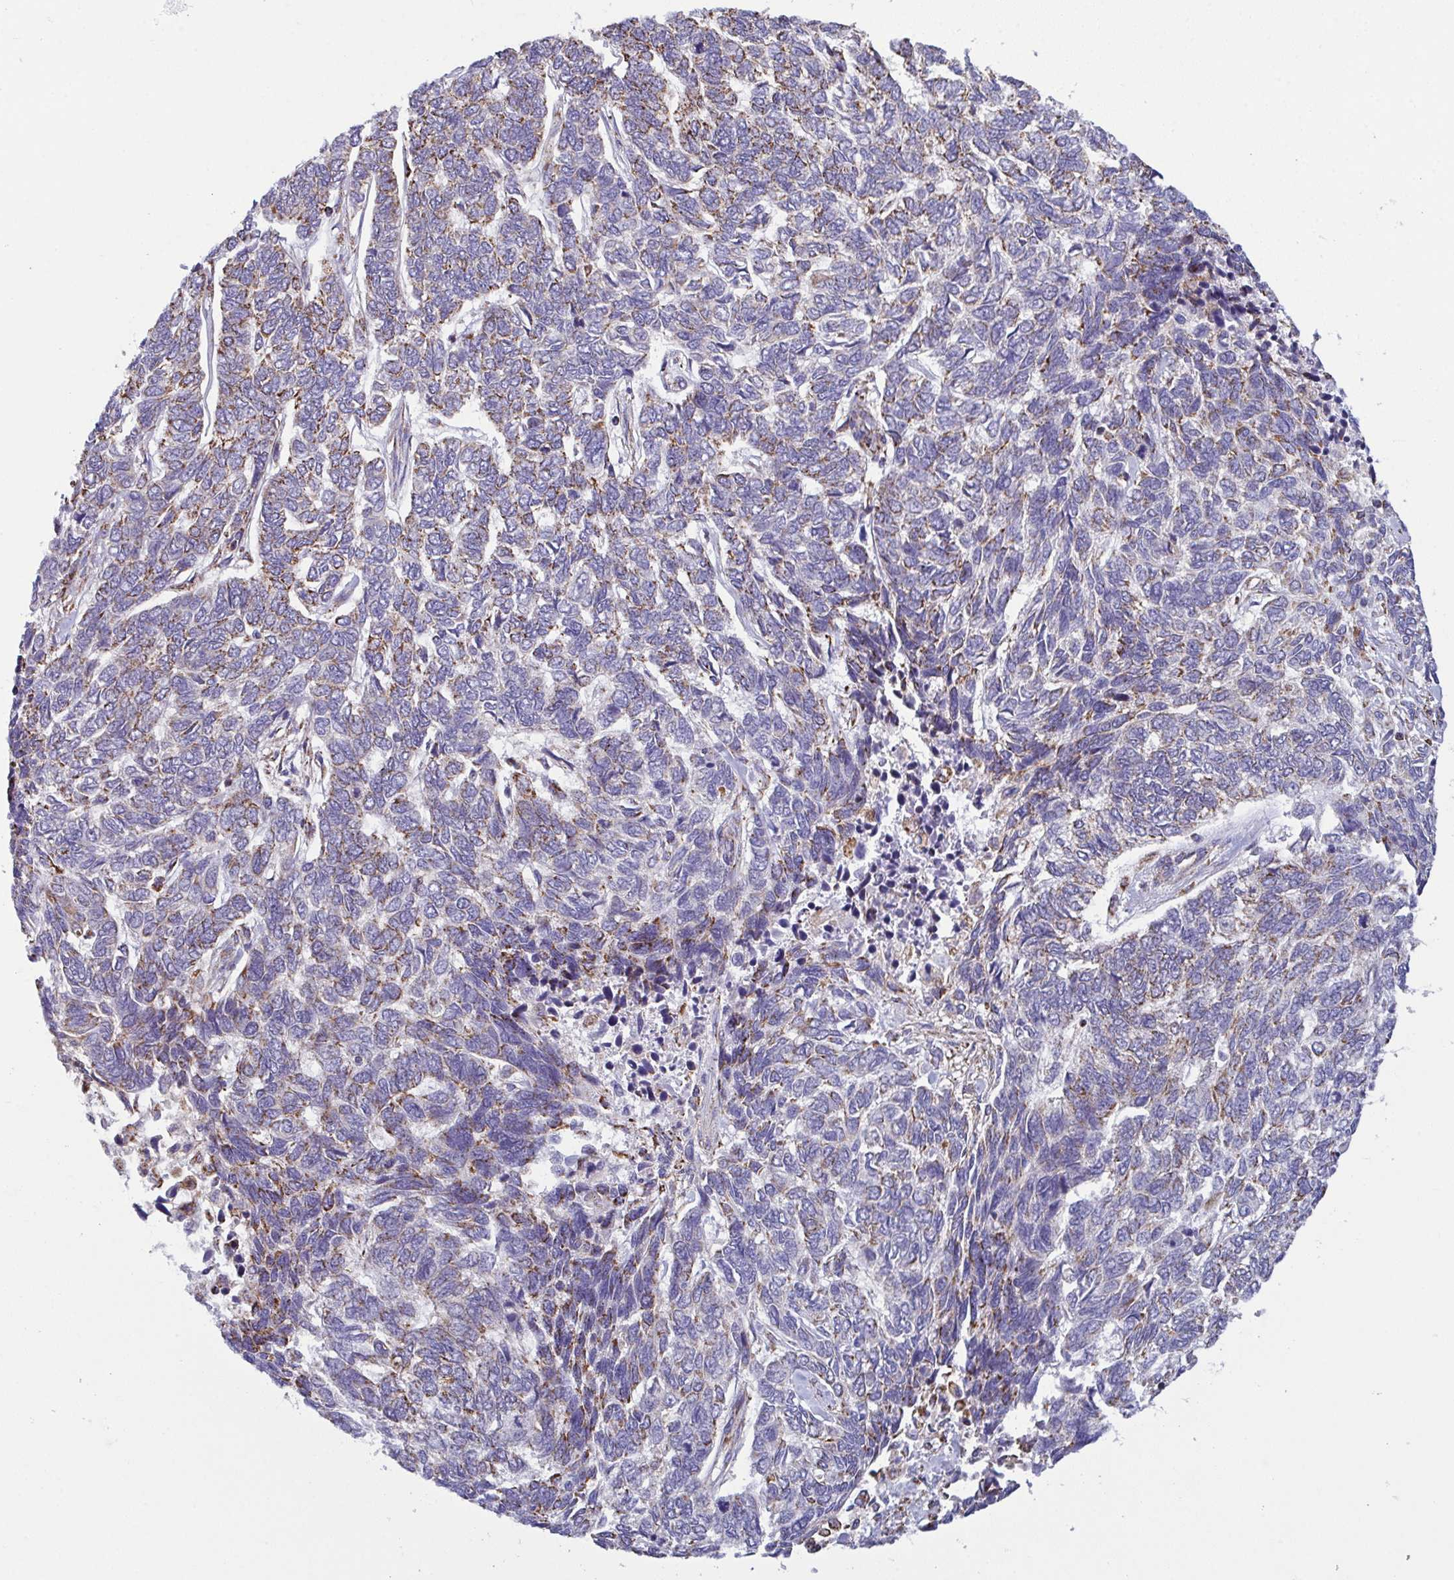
{"staining": {"intensity": "weak", "quantity": "25%-75%", "location": "cytoplasmic/membranous"}, "tissue": "skin cancer", "cell_type": "Tumor cells", "image_type": "cancer", "snomed": [{"axis": "morphology", "description": "Basal cell carcinoma"}, {"axis": "topography", "description": "Skin"}], "caption": "Approximately 25%-75% of tumor cells in human skin cancer display weak cytoplasmic/membranous protein staining as visualized by brown immunohistochemical staining.", "gene": "CSDE1", "patient": {"sex": "female", "age": 65}}